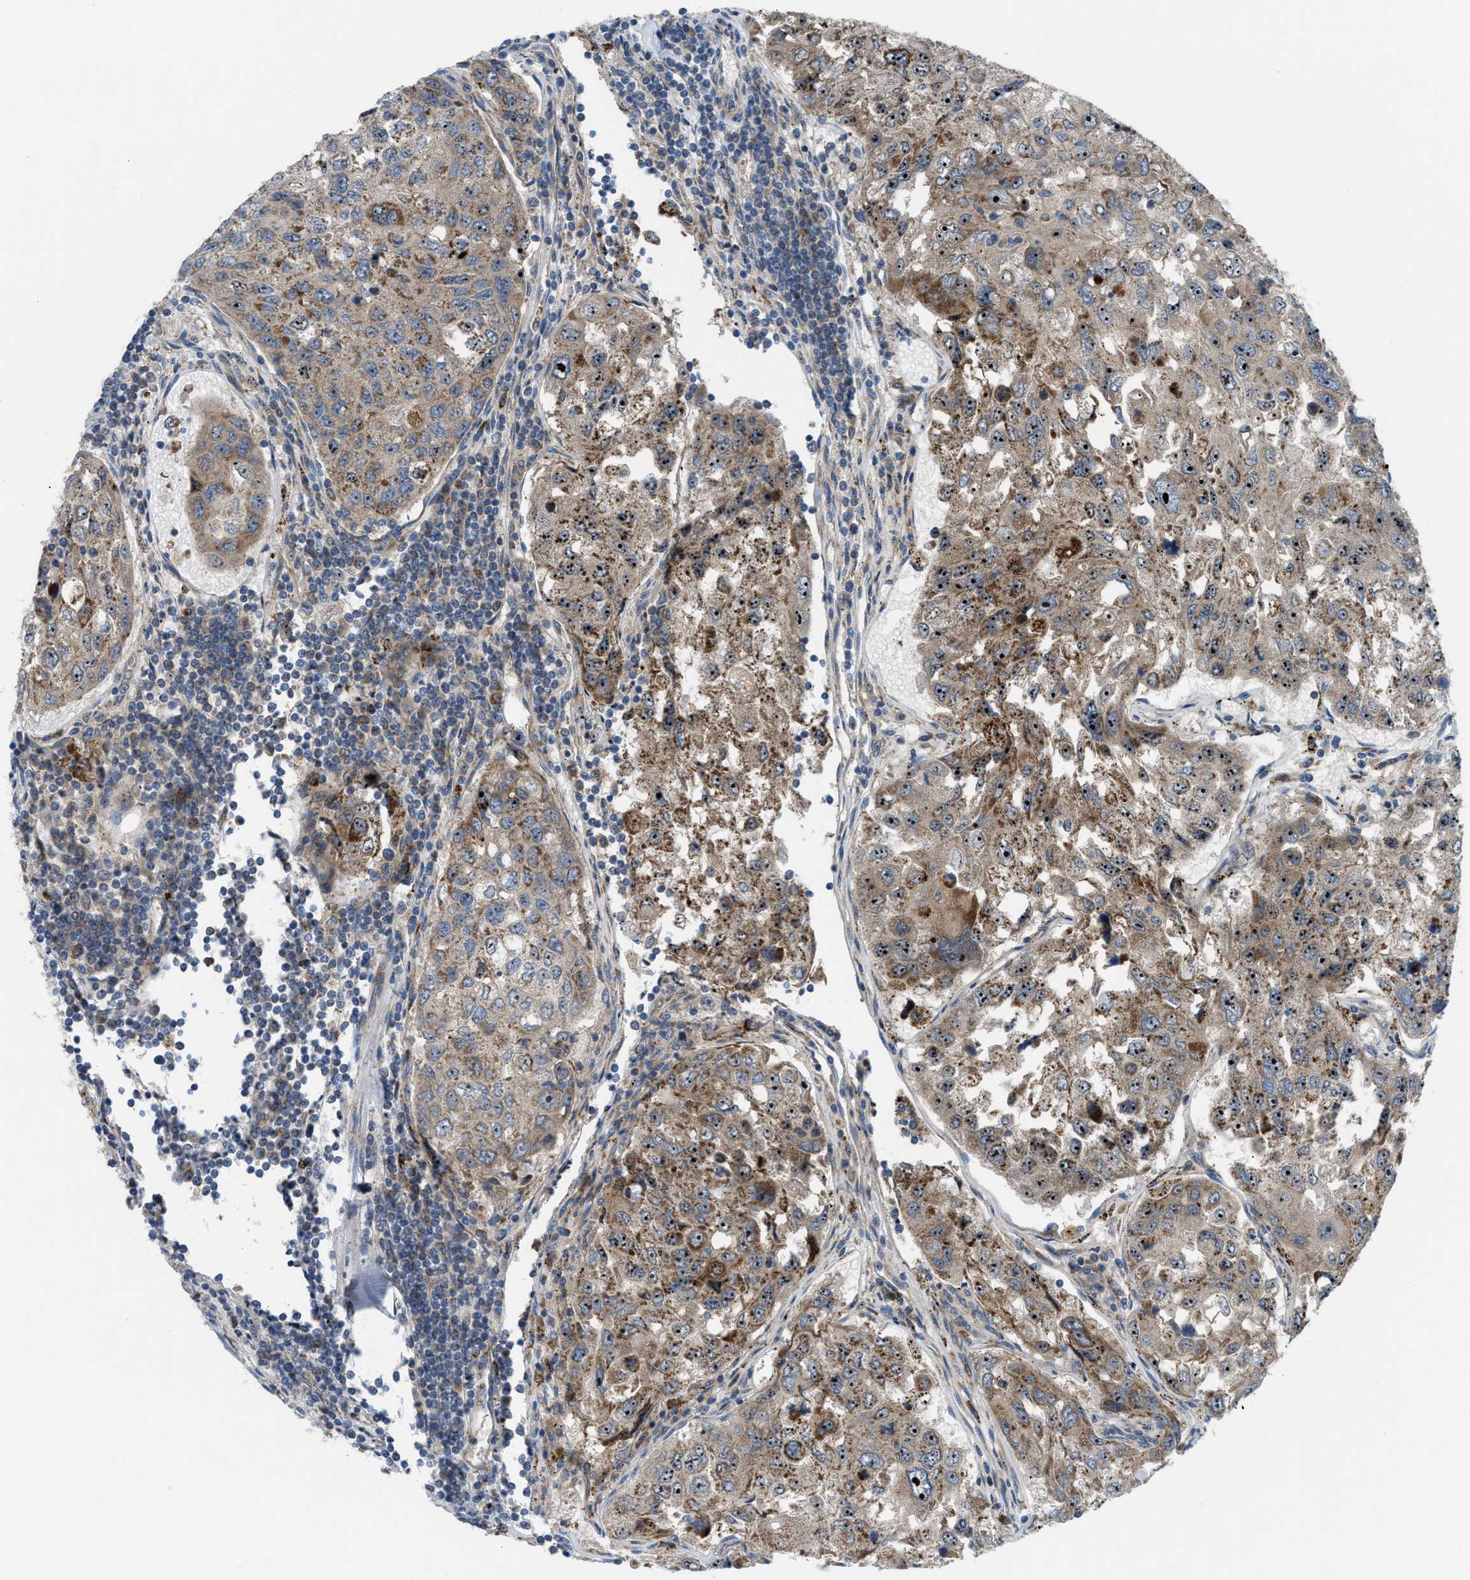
{"staining": {"intensity": "moderate", "quantity": ">75%", "location": "cytoplasmic/membranous,nuclear"}, "tissue": "urothelial cancer", "cell_type": "Tumor cells", "image_type": "cancer", "snomed": [{"axis": "morphology", "description": "Urothelial carcinoma, High grade"}, {"axis": "topography", "description": "Lymph node"}, {"axis": "topography", "description": "Urinary bladder"}], "caption": "Urothelial carcinoma (high-grade) stained with DAB IHC exhibits medium levels of moderate cytoplasmic/membranous and nuclear expression in approximately >75% of tumor cells. (DAB IHC with brightfield microscopy, high magnification).", "gene": "TPH1", "patient": {"sex": "male", "age": 51}}